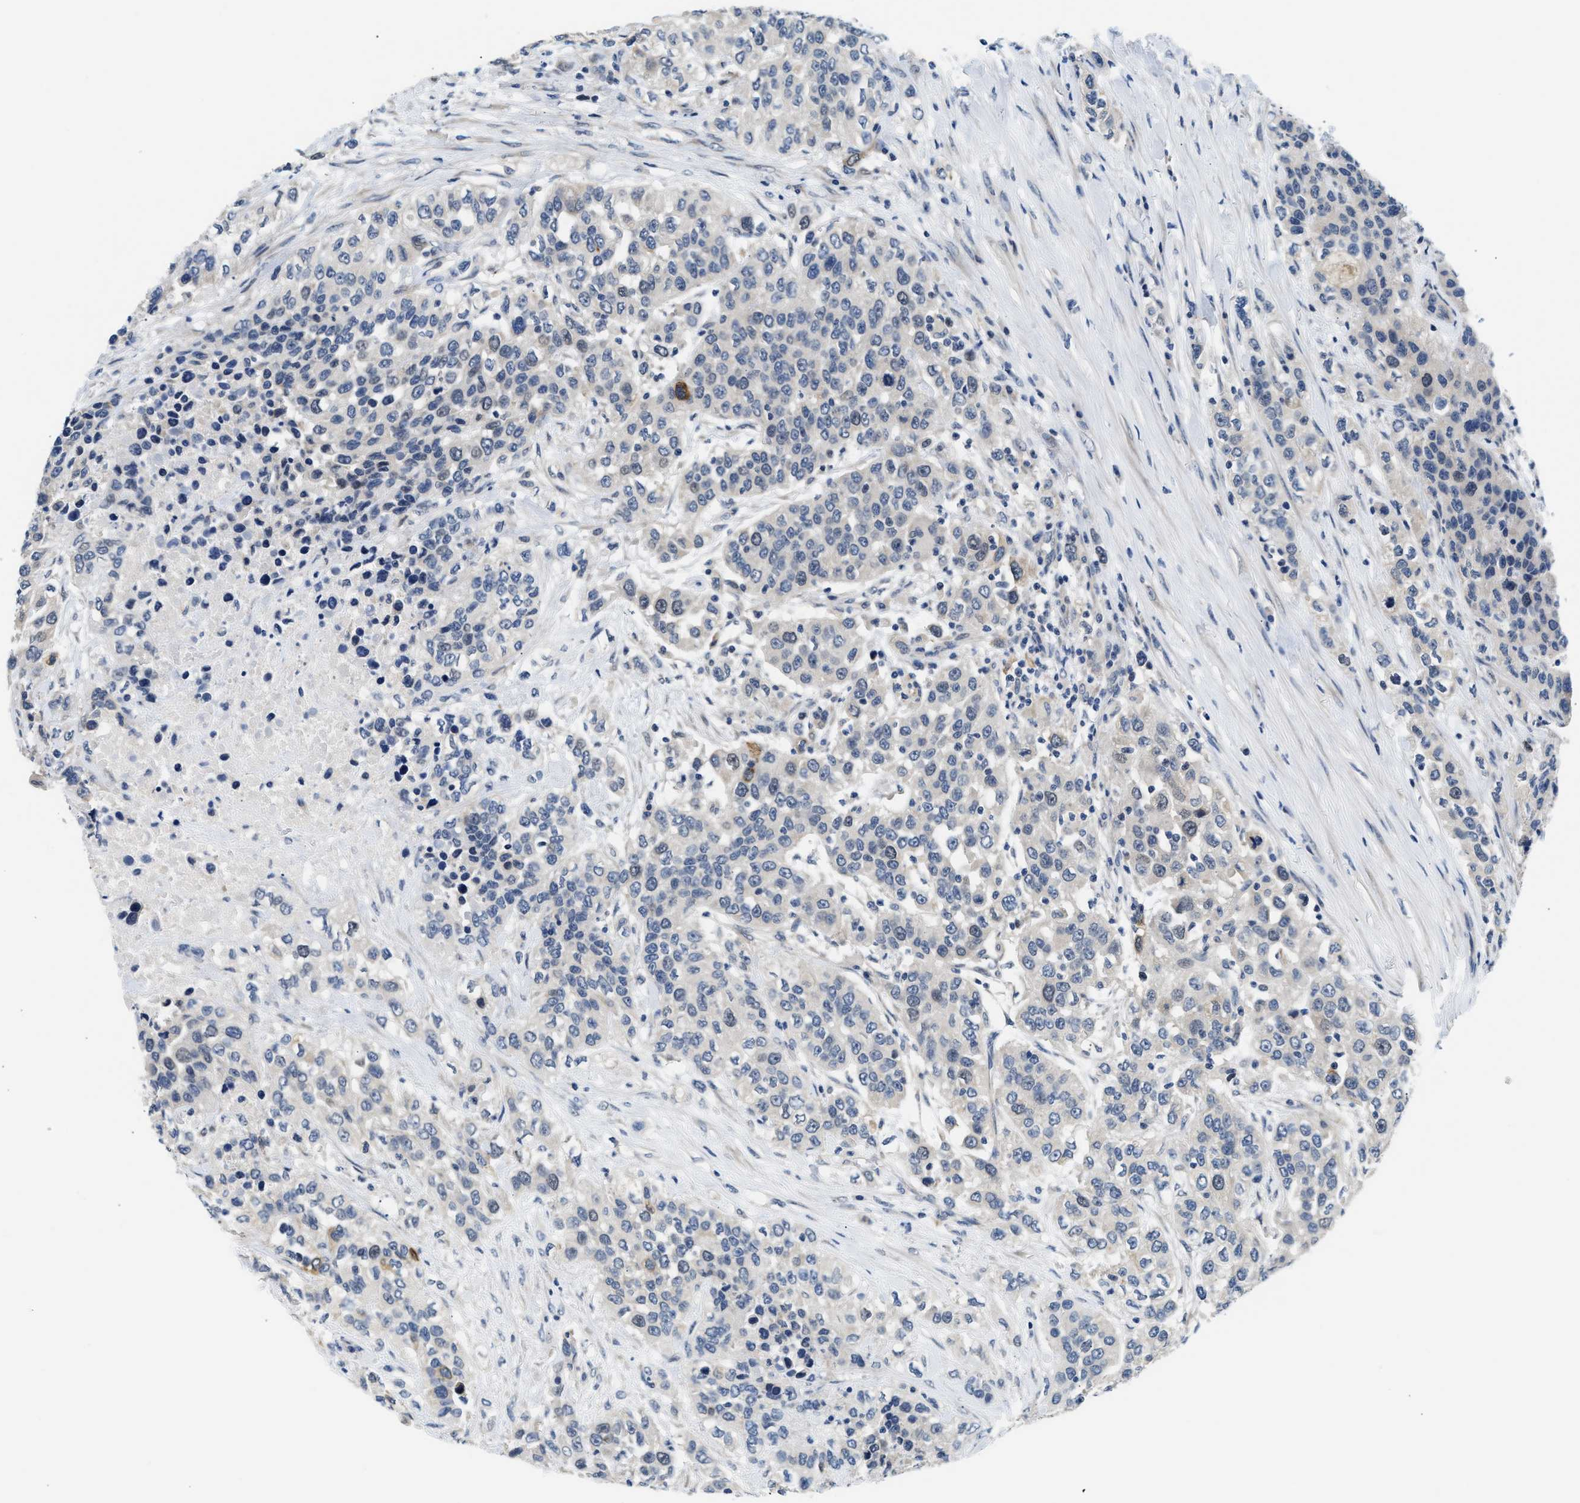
{"staining": {"intensity": "moderate", "quantity": "<25%", "location": "cytoplasmic/membranous"}, "tissue": "urothelial cancer", "cell_type": "Tumor cells", "image_type": "cancer", "snomed": [{"axis": "morphology", "description": "Urothelial carcinoma, High grade"}, {"axis": "topography", "description": "Urinary bladder"}], "caption": "Immunohistochemistry (IHC) micrograph of high-grade urothelial carcinoma stained for a protein (brown), which displays low levels of moderate cytoplasmic/membranous expression in about <25% of tumor cells.", "gene": "CLGN", "patient": {"sex": "female", "age": 80}}